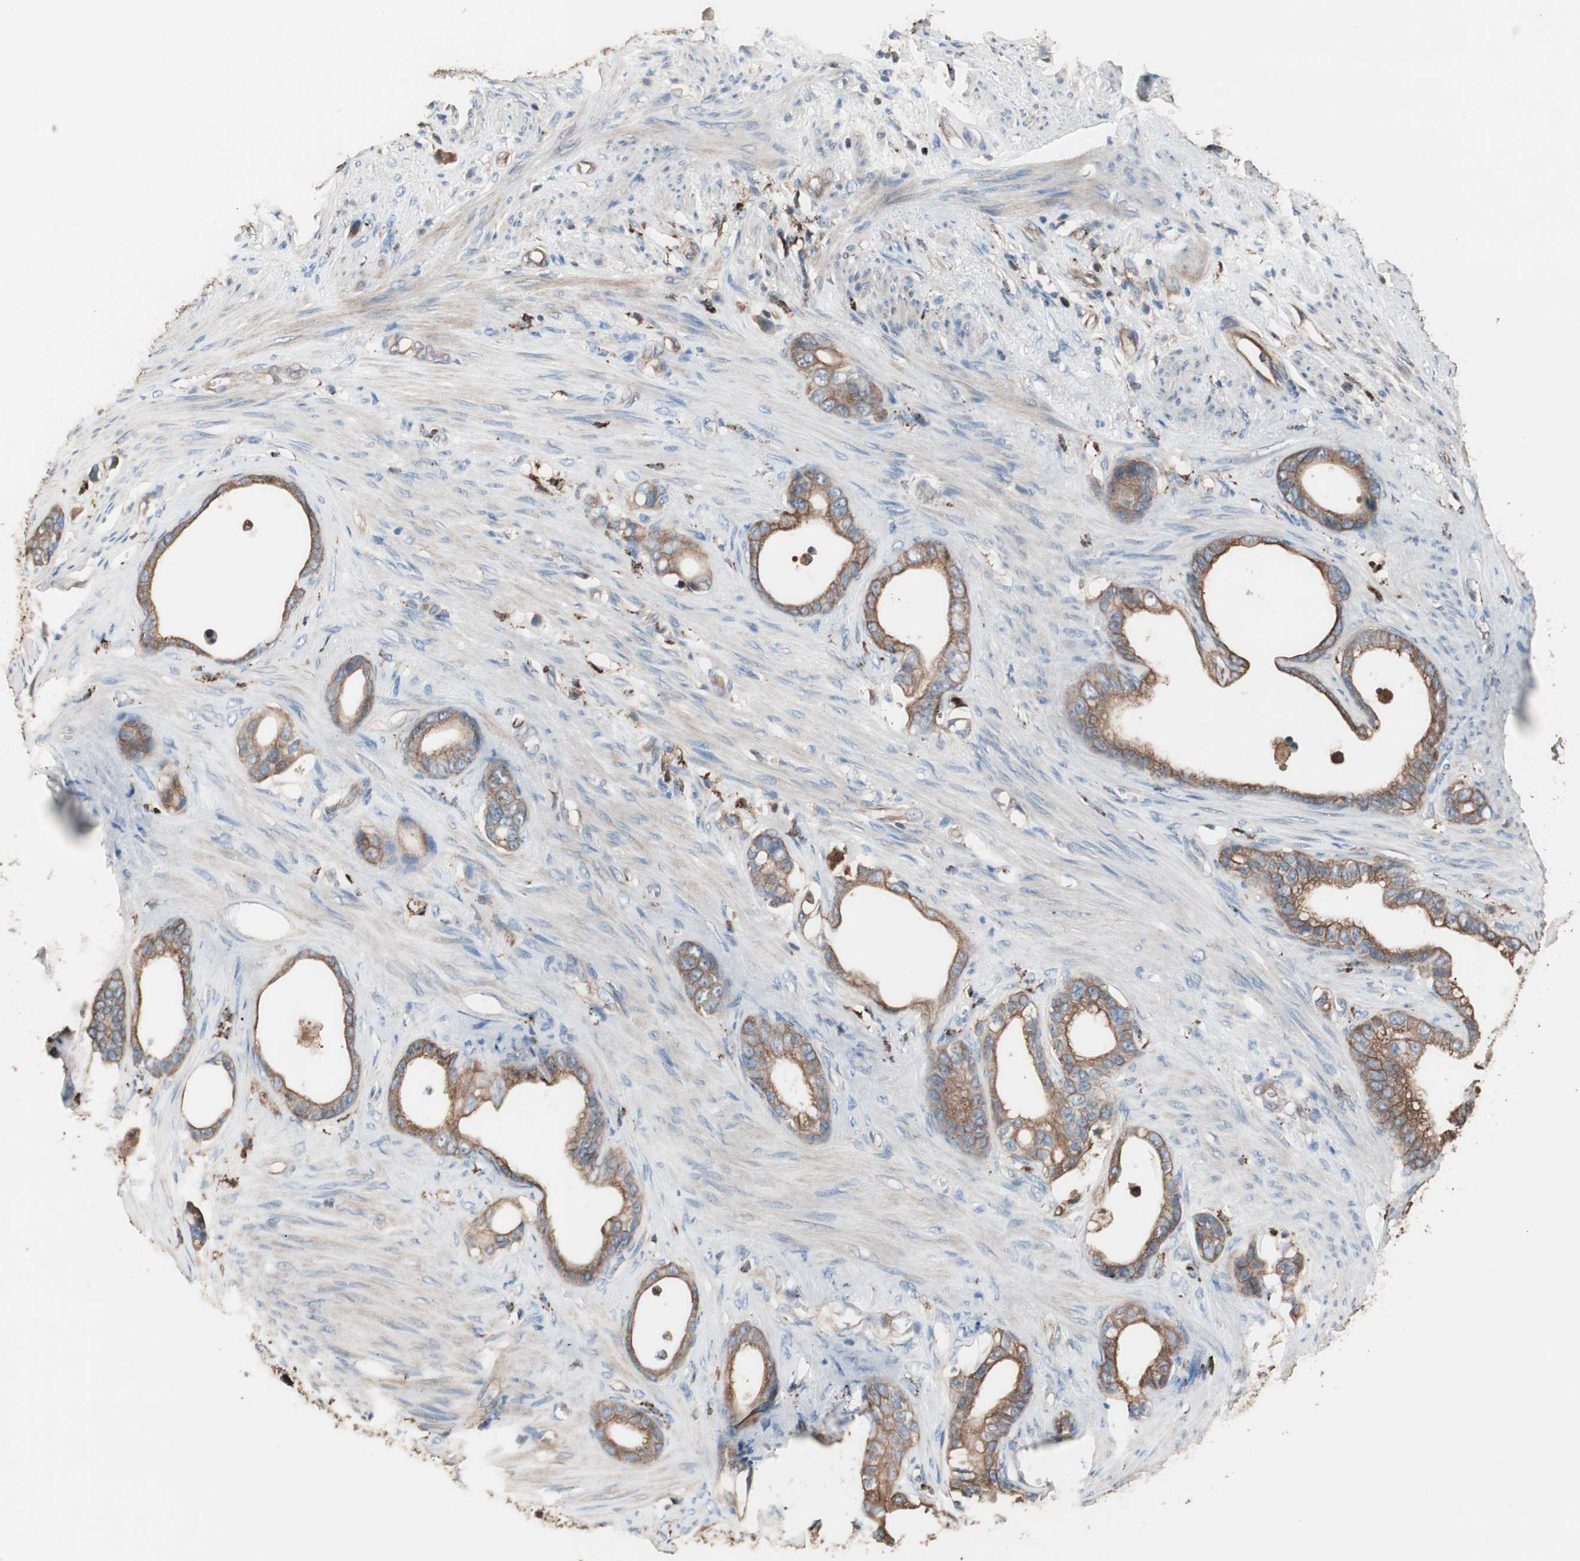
{"staining": {"intensity": "moderate", "quantity": ">75%", "location": "cytoplasmic/membranous"}, "tissue": "stomach cancer", "cell_type": "Tumor cells", "image_type": "cancer", "snomed": [{"axis": "morphology", "description": "Adenocarcinoma, NOS"}, {"axis": "topography", "description": "Stomach"}], "caption": "Protein analysis of adenocarcinoma (stomach) tissue exhibits moderate cytoplasmic/membranous expression in about >75% of tumor cells.", "gene": "CCT3", "patient": {"sex": "female", "age": 75}}